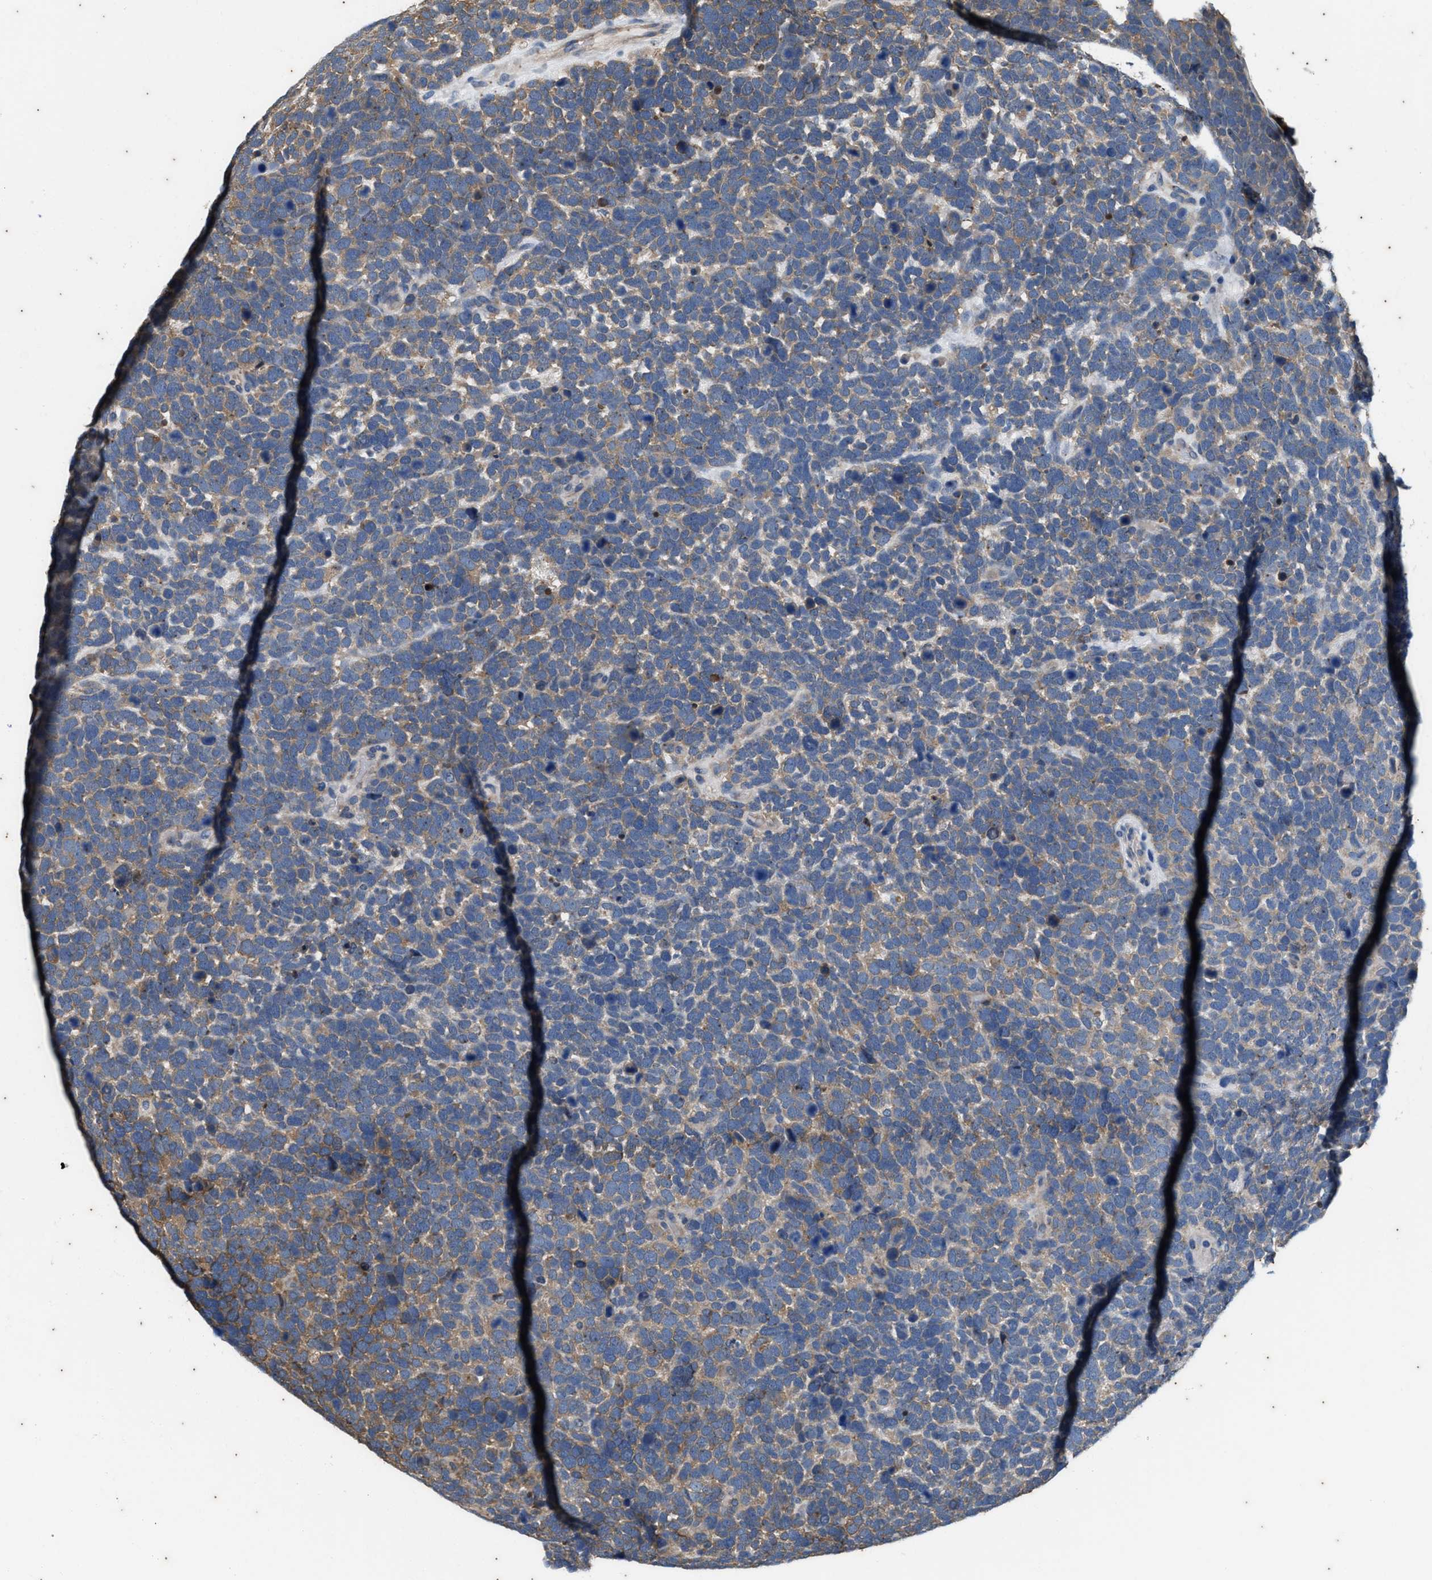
{"staining": {"intensity": "weak", "quantity": "25%-75%", "location": "cytoplasmic/membranous"}, "tissue": "urothelial cancer", "cell_type": "Tumor cells", "image_type": "cancer", "snomed": [{"axis": "morphology", "description": "Urothelial carcinoma, High grade"}, {"axis": "topography", "description": "Urinary bladder"}], "caption": "DAB immunohistochemical staining of human high-grade urothelial carcinoma exhibits weak cytoplasmic/membranous protein staining in approximately 25%-75% of tumor cells.", "gene": "COX19", "patient": {"sex": "female", "age": 82}}